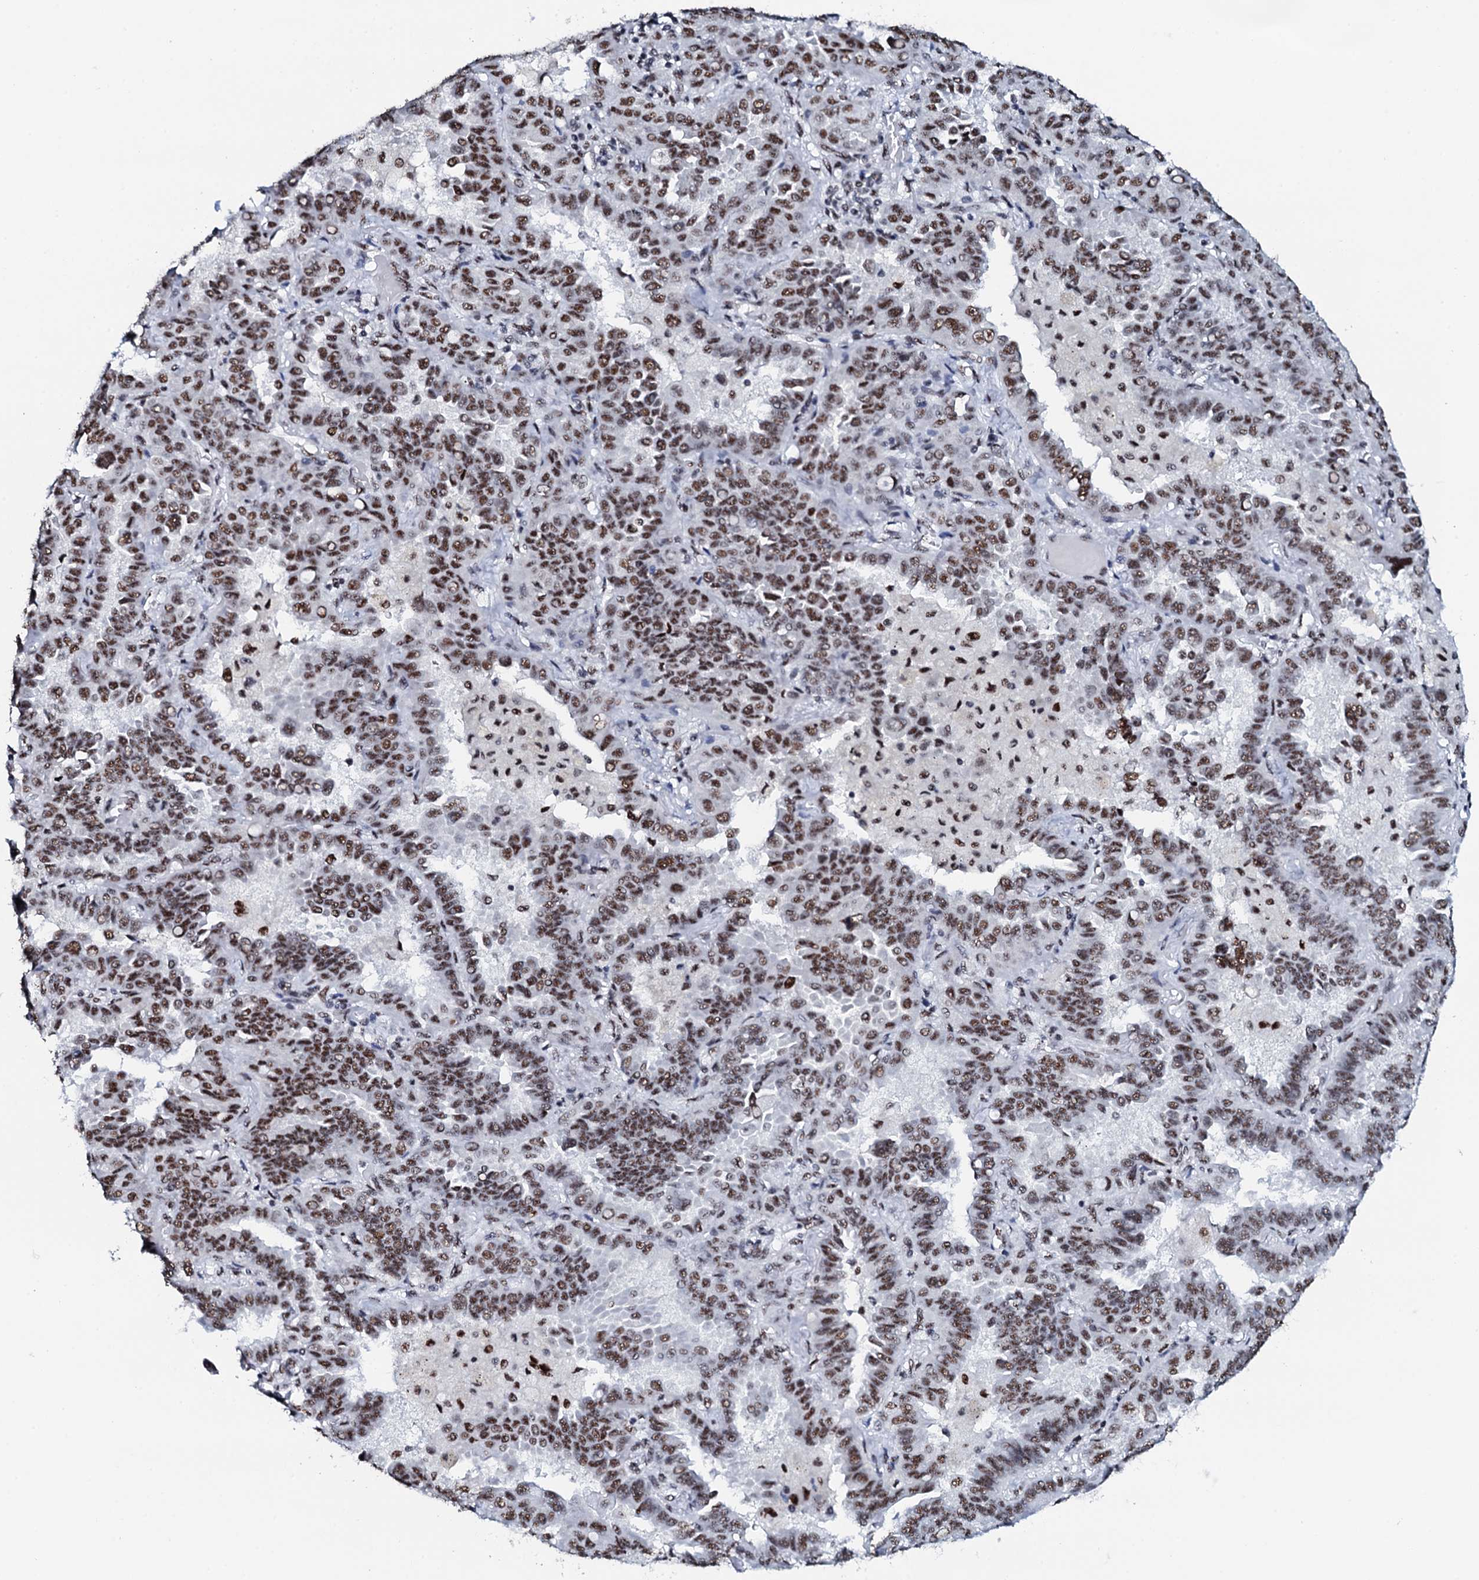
{"staining": {"intensity": "moderate", "quantity": ">75%", "location": "nuclear"}, "tissue": "lung cancer", "cell_type": "Tumor cells", "image_type": "cancer", "snomed": [{"axis": "morphology", "description": "Adenocarcinoma, NOS"}, {"axis": "topography", "description": "Lung"}], "caption": "Protein expression analysis of lung adenocarcinoma exhibits moderate nuclear positivity in about >75% of tumor cells.", "gene": "NKAPD1", "patient": {"sex": "male", "age": 64}}